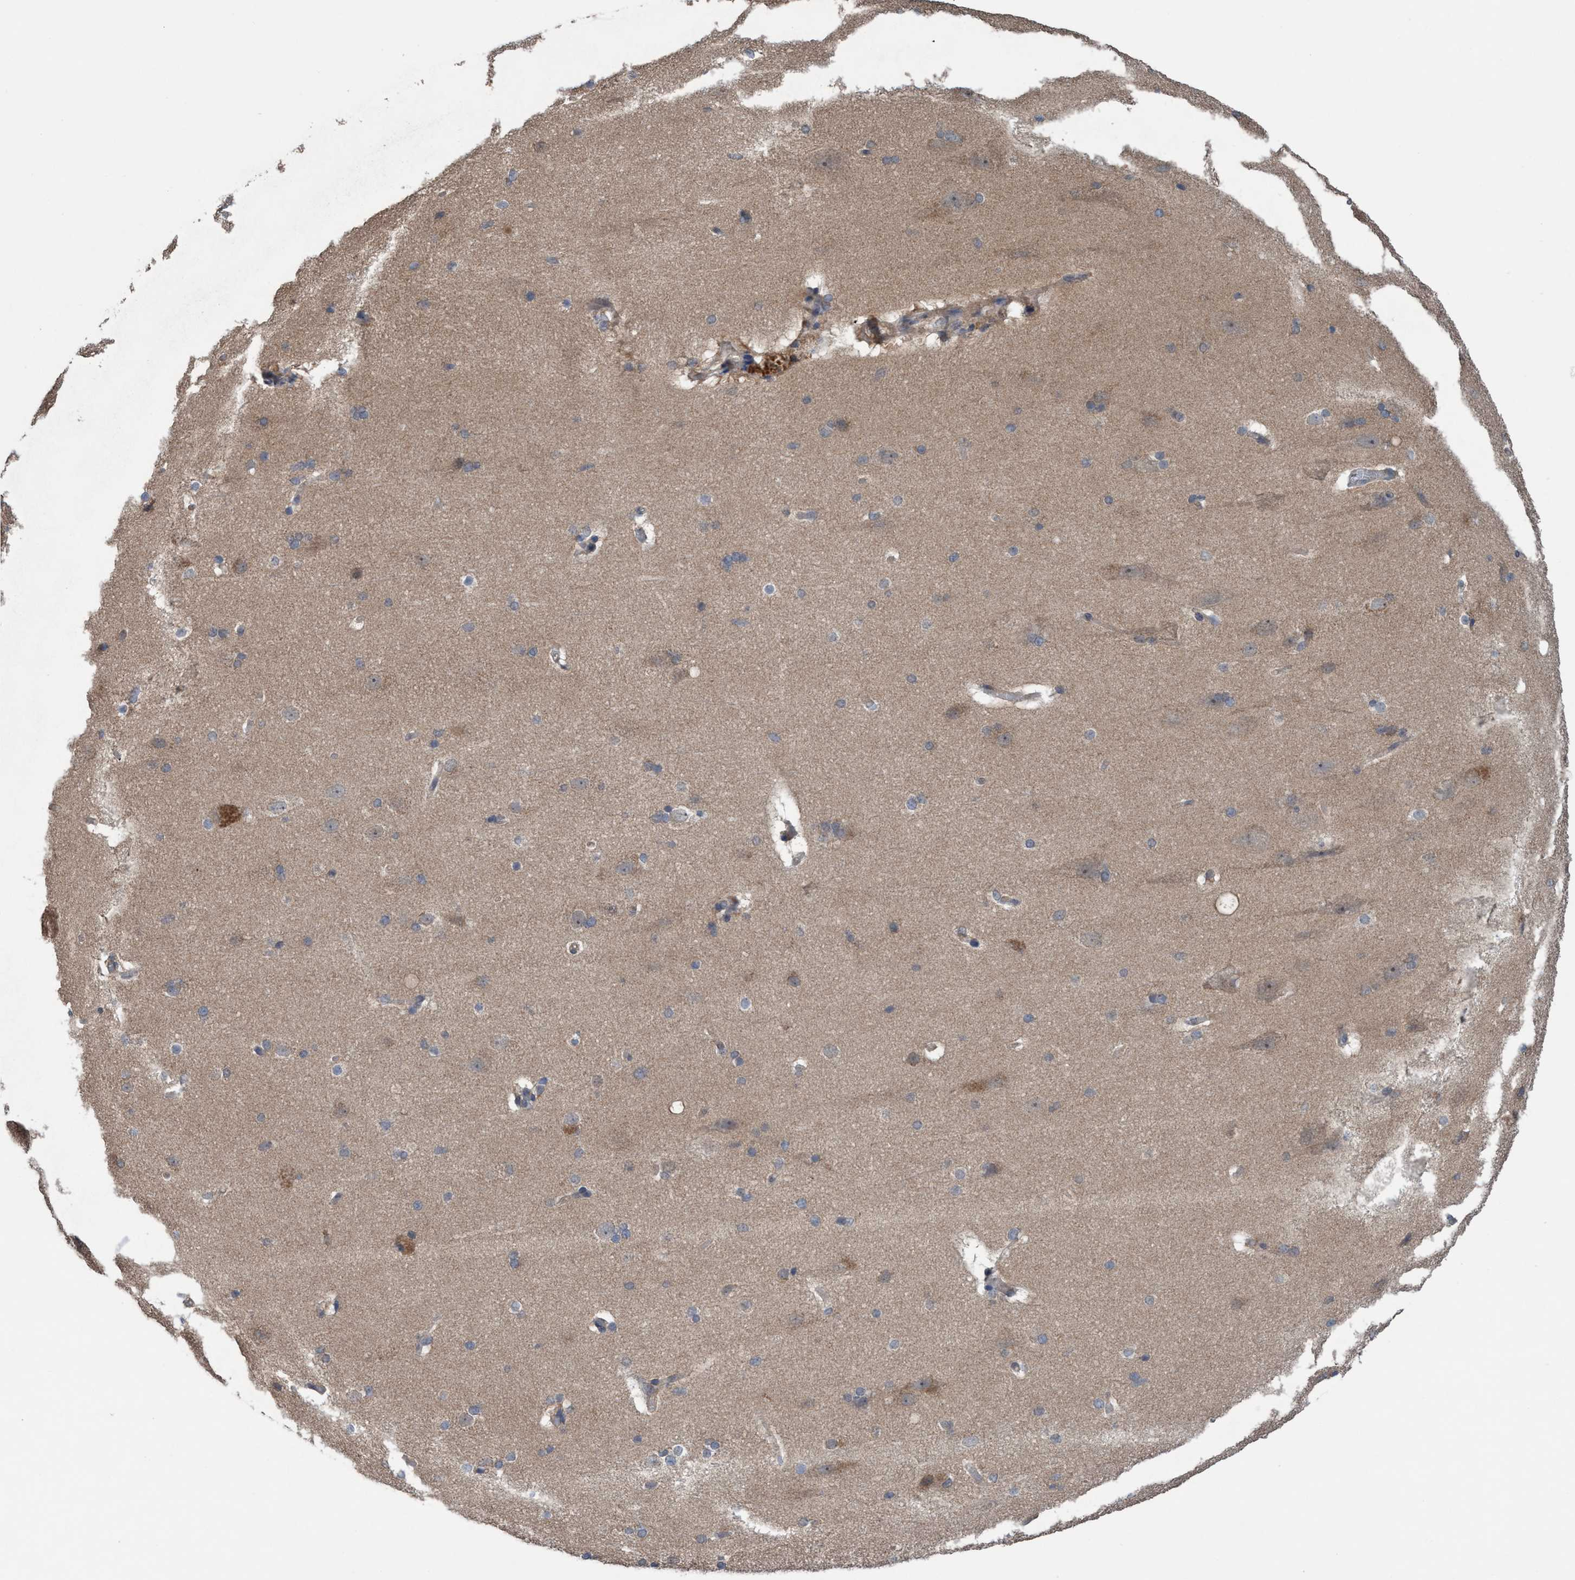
{"staining": {"intensity": "weak", "quantity": "25%-75%", "location": "cytoplasmic/membranous"}, "tissue": "cerebral cortex", "cell_type": "Endothelial cells", "image_type": "normal", "snomed": [{"axis": "morphology", "description": "Normal tissue, NOS"}, {"axis": "topography", "description": "Cerebral cortex"}, {"axis": "topography", "description": "Hippocampus"}], "caption": "IHC (DAB (3,3'-diaminobenzidine)) staining of unremarkable human cerebral cortex exhibits weak cytoplasmic/membranous protein staining in approximately 25%-75% of endothelial cells. (Brightfield microscopy of DAB IHC at high magnification).", "gene": "GLOD4", "patient": {"sex": "female", "age": 19}}